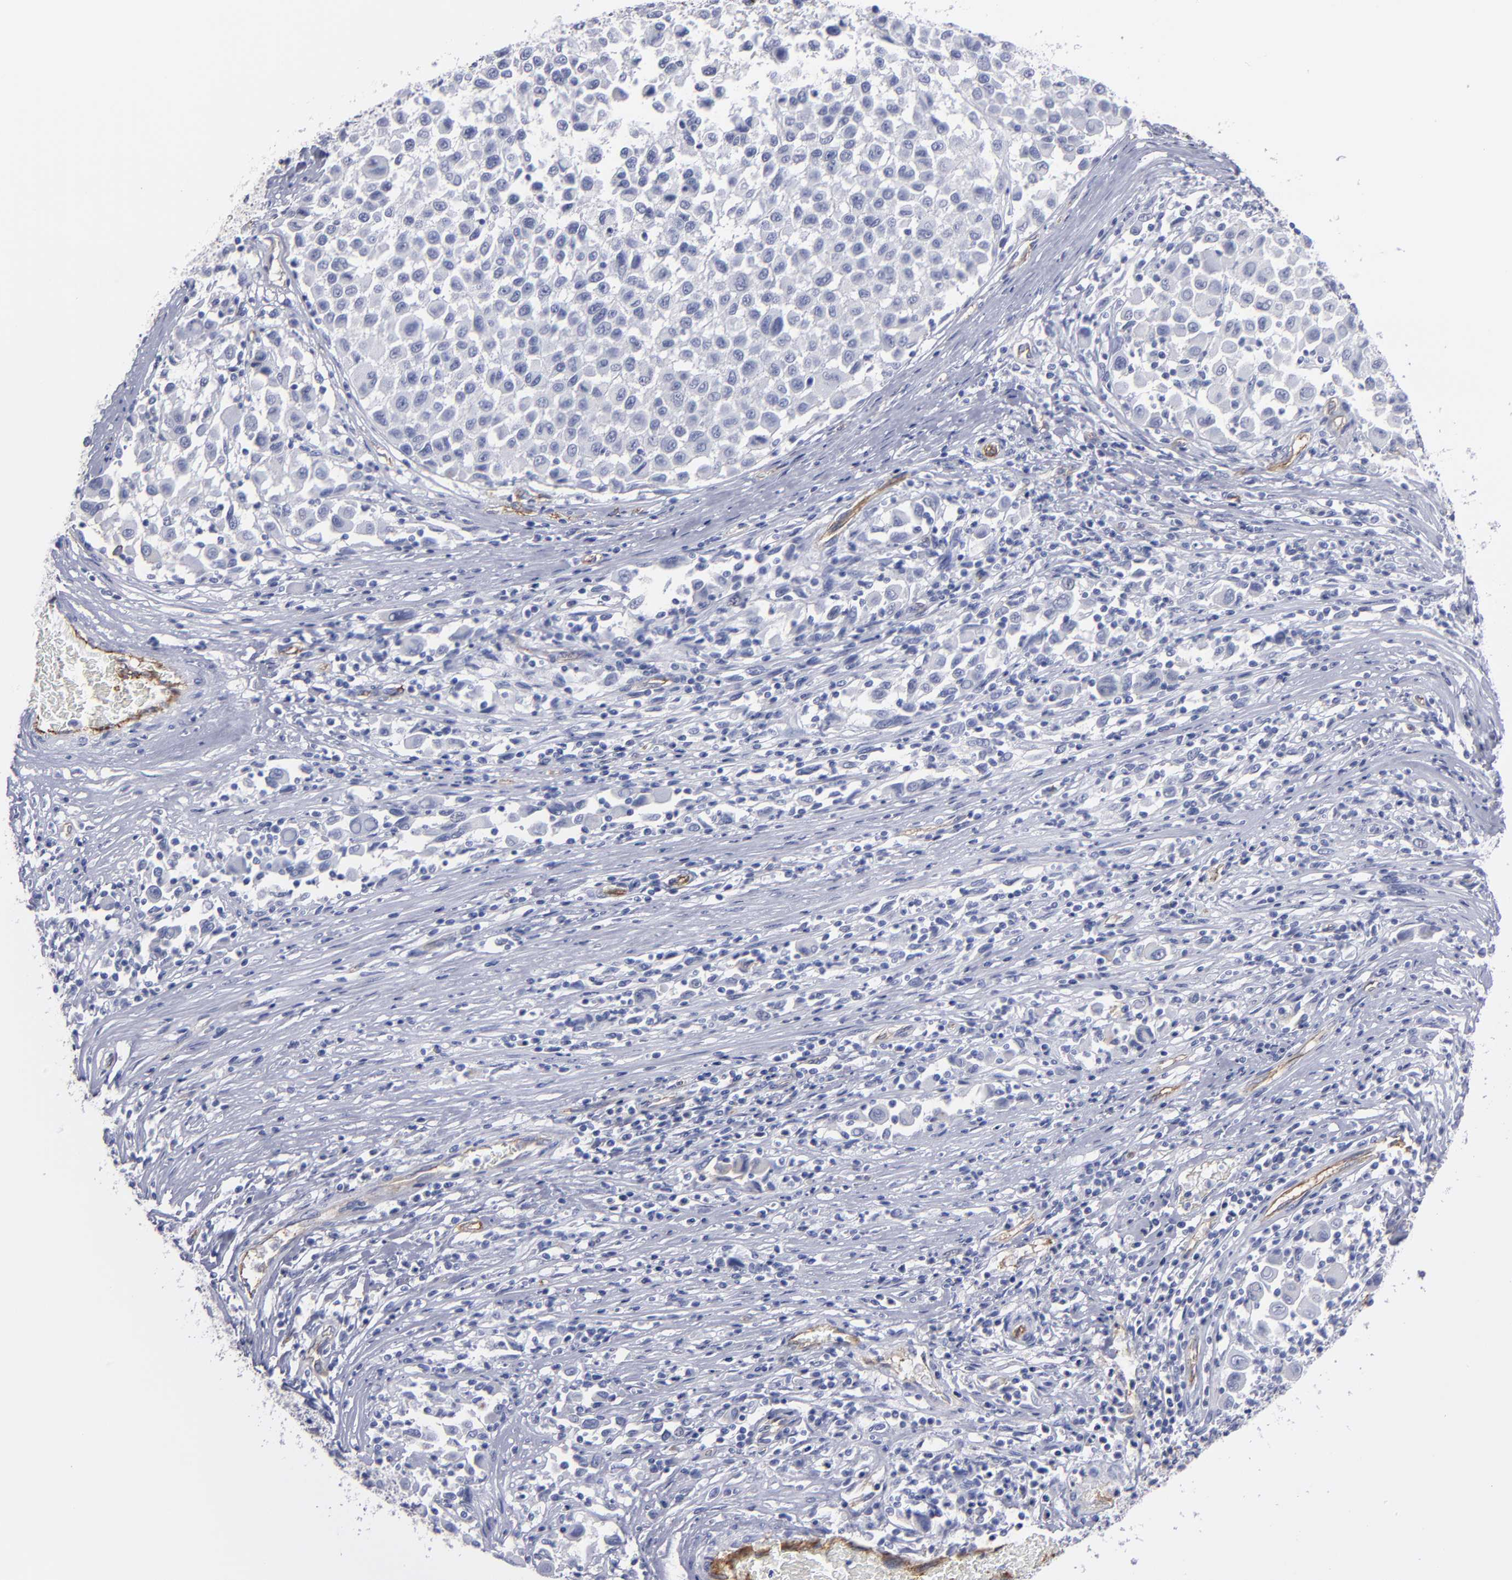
{"staining": {"intensity": "negative", "quantity": "none", "location": "none"}, "tissue": "melanoma", "cell_type": "Tumor cells", "image_type": "cancer", "snomed": [{"axis": "morphology", "description": "Malignant melanoma, Metastatic site"}, {"axis": "topography", "description": "Lymph node"}], "caption": "Immunohistochemistry (IHC) histopathology image of neoplastic tissue: melanoma stained with DAB displays no significant protein staining in tumor cells. The staining was performed using DAB (3,3'-diaminobenzidine) to visualize the protein expression in brown, while the nuclei were stained in blue with hematoxylin (Magnification: 20x).", "gene": "TM4SF1", "patient": {"sex": "male", "age": 61}}